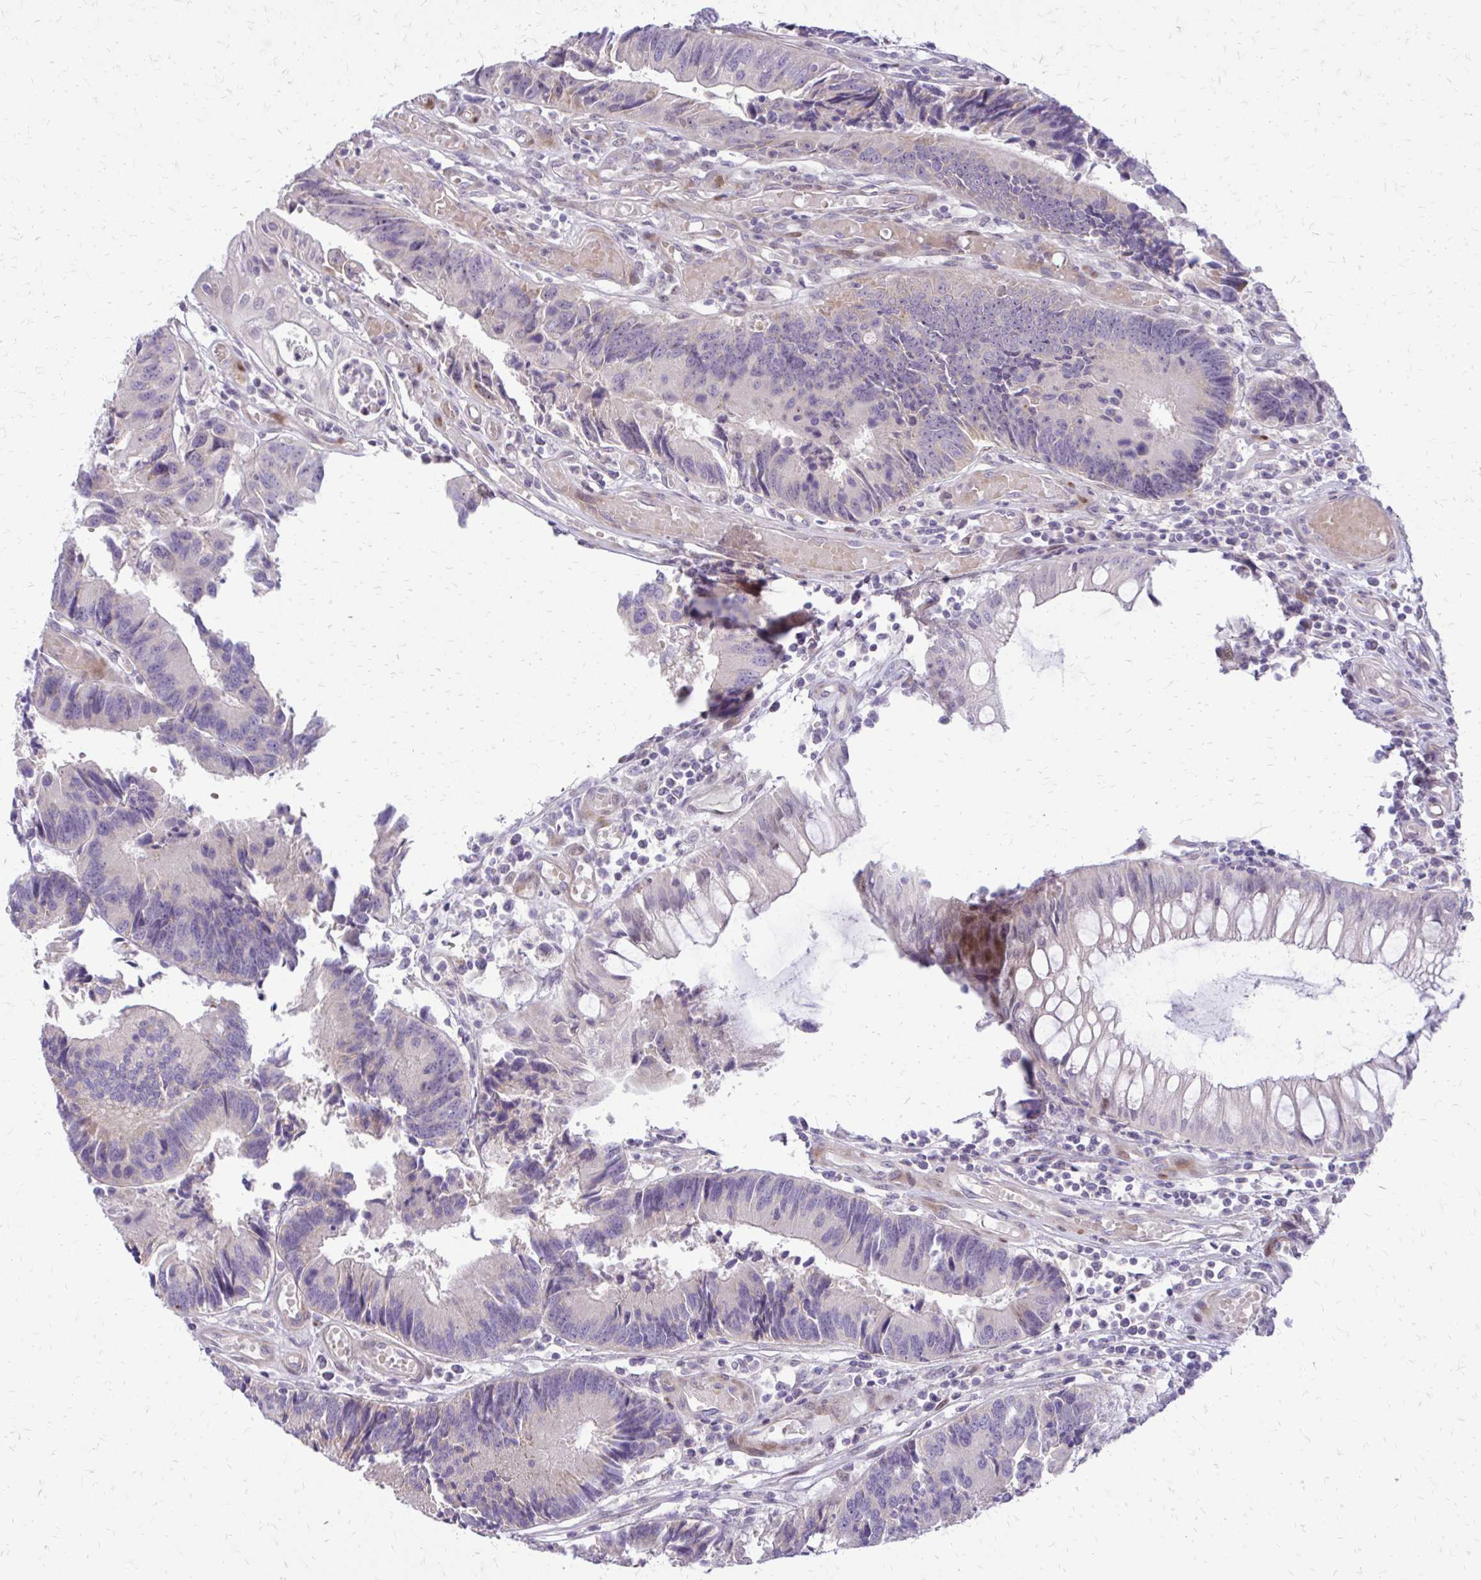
{"staining": {"intensity": "negative", "quantity": "none", "location": "none"}, "tissue": "colorectal cancer", "cell_type": "Tumor cells", "image_type": "cancer", "snomed": [{"axis": "morphology", "description": "Adenocarcinoma, NOS"}, {"axis": "topography", "description": "Colon"}], "caption": "Tumor cells show no significant positivity in colorectal adenocarcinoma.", "gene": "PPDPFL", "patient": {"sex": "female", "age": 67}}